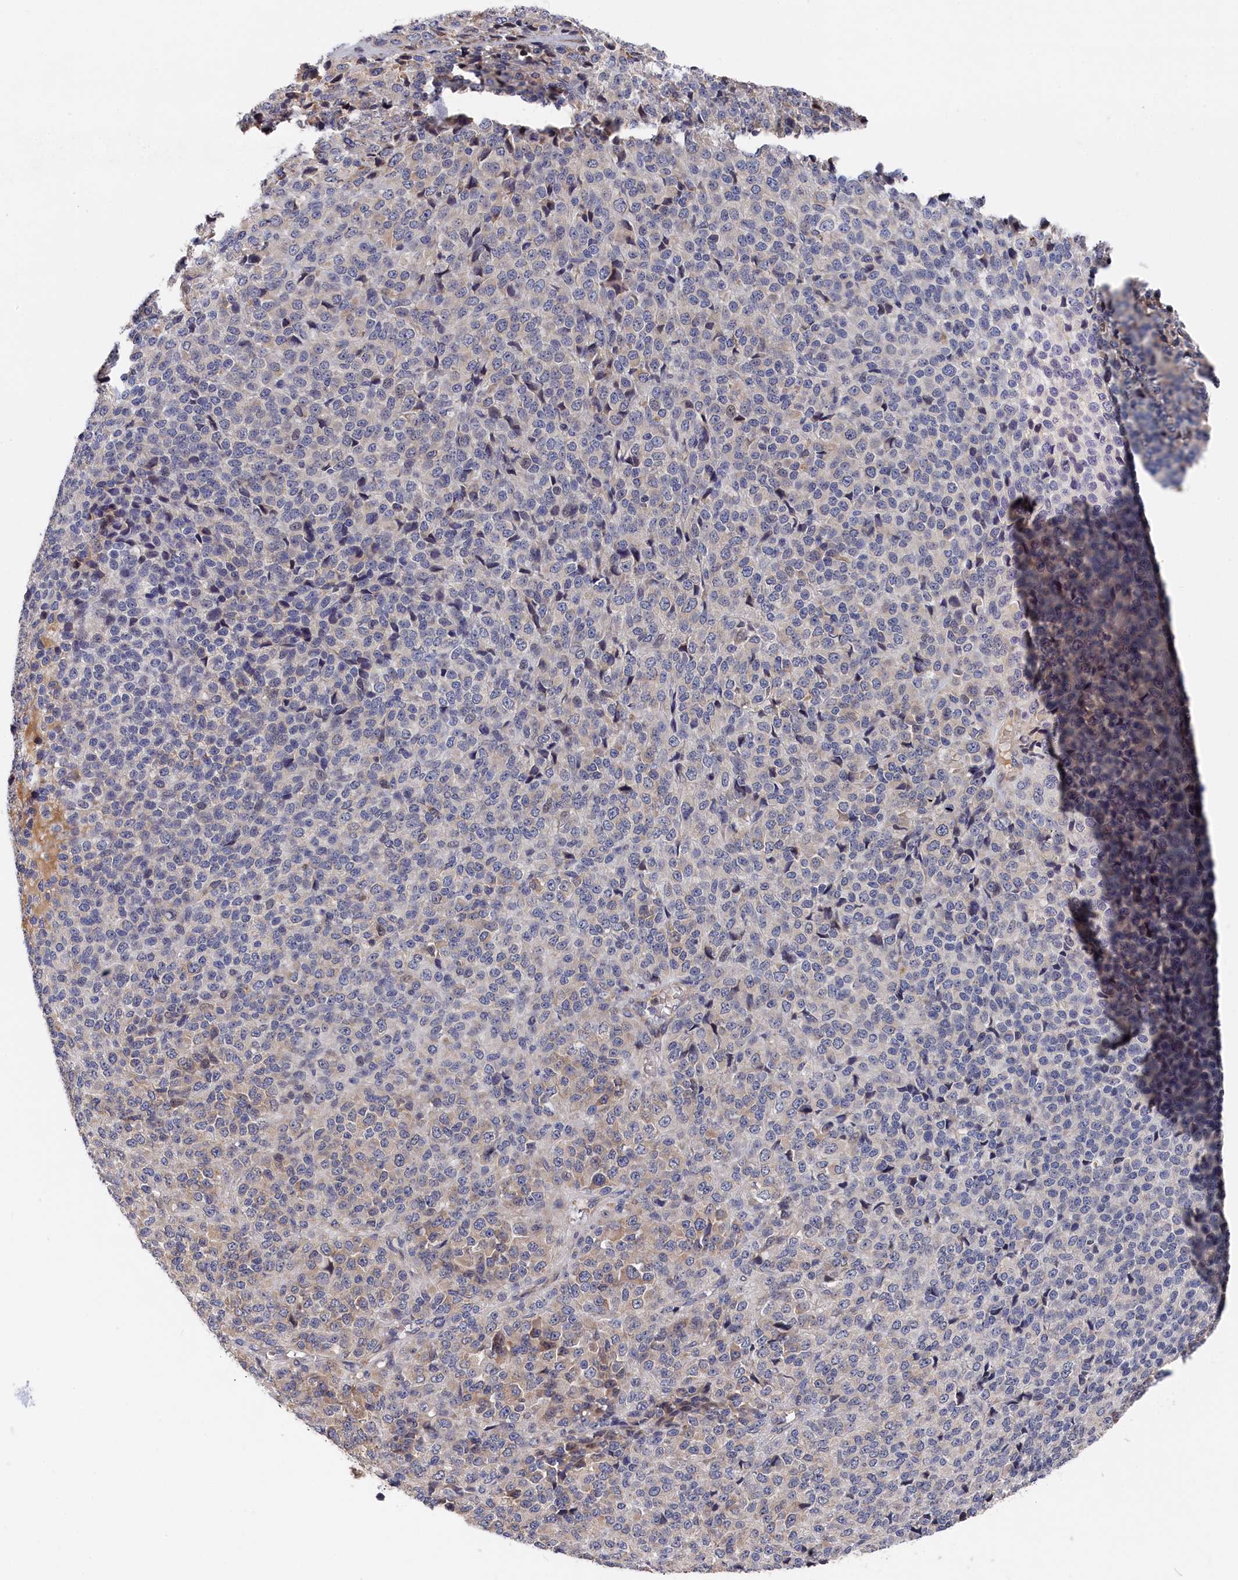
{"staining": {"intensity": "weak", "quantity": "<25%", "location": "cytoplasmic/membranous"}, "tissue": "melanoma", "cell_type": "Tumor cells", "image_type": "cancer", "snomed": [{"axis": "morphology", "description": "Malignant melanoma, Metastatic site"}, {"axis": "topography", "description": "Brain"}], "caption": "Immunohistochemistry (IHC) micrograph of neoplastic tissue: malignant melanoma (metastatic site) stained with DAB reveals no significant protein positivity in tumor cells.", "gene": "CYB5D2", "patient": {"sex": "female", "age": 56}}